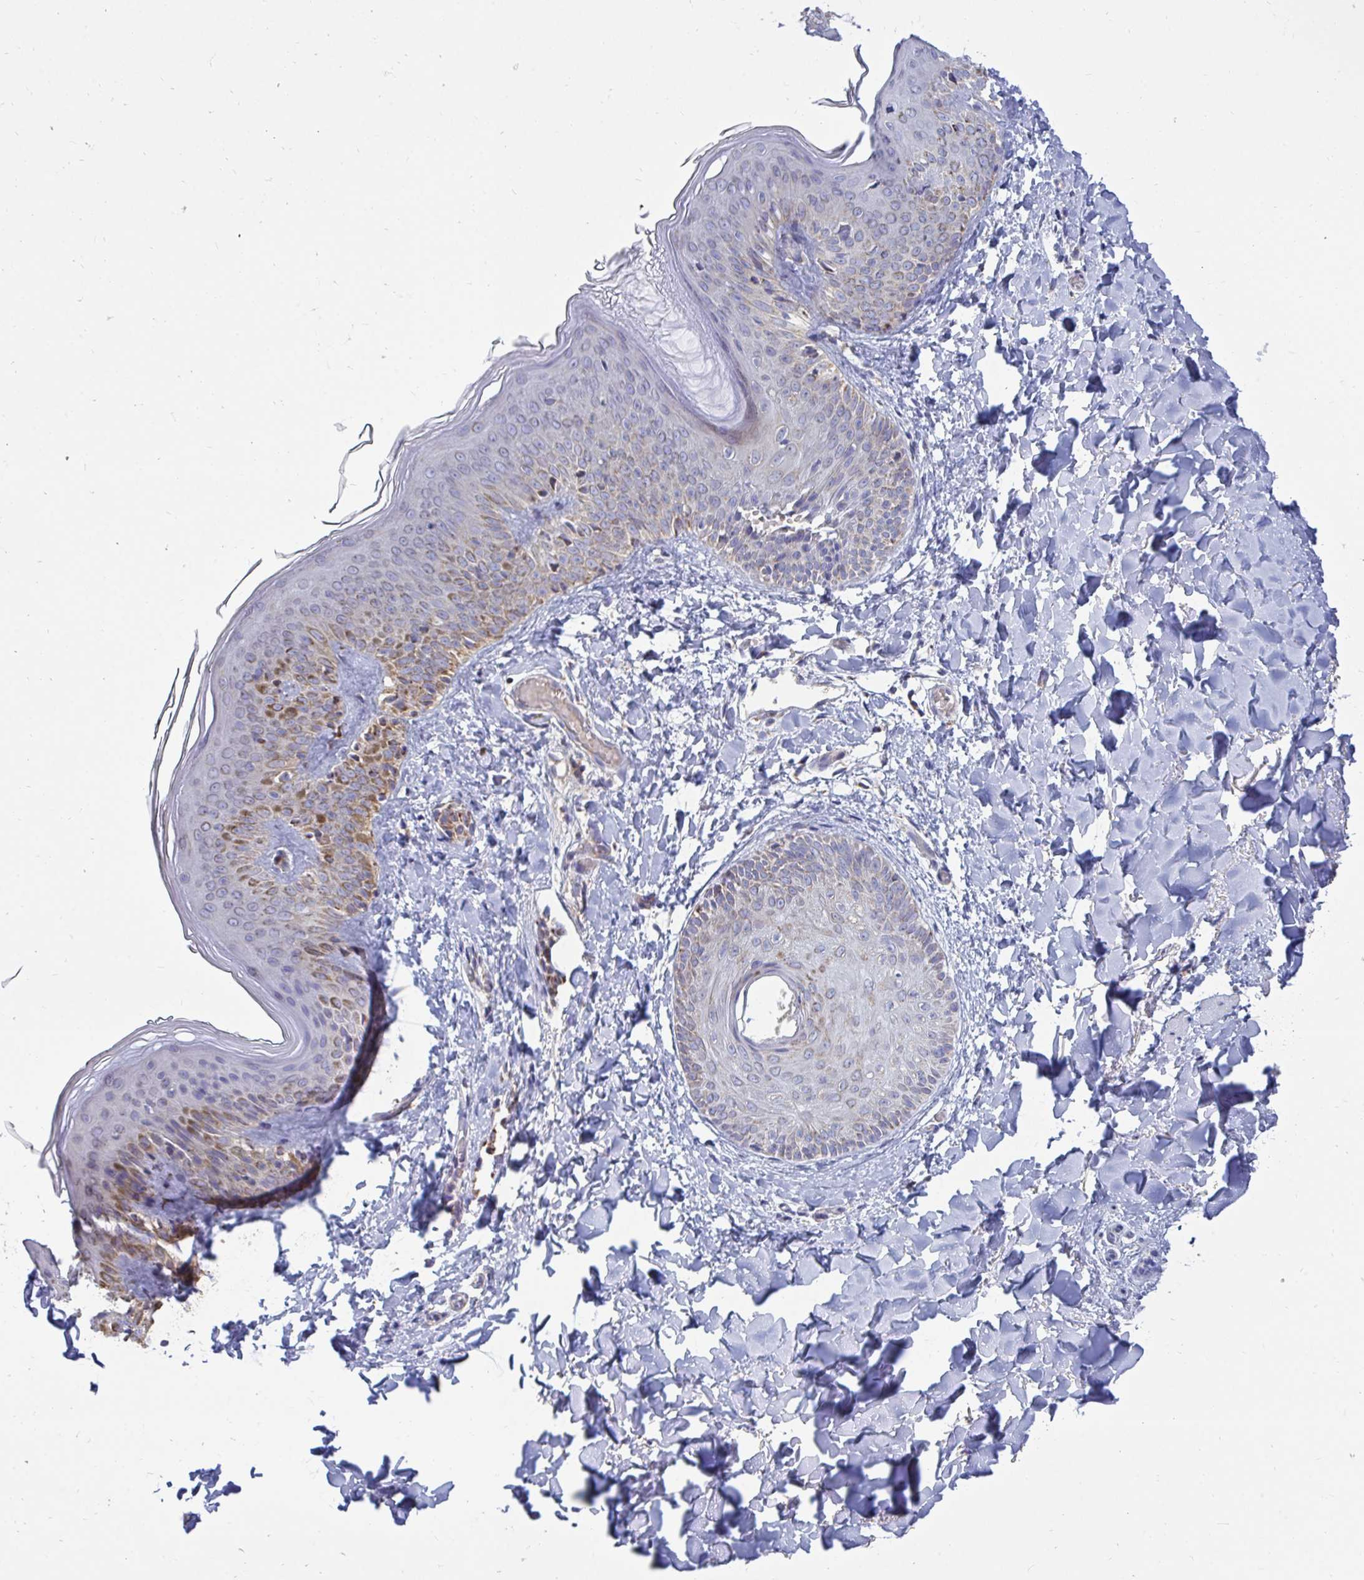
{"staining": {"intensity": "negative", "quantity": "none", "location": "none"}, "tissue": "skin", "cell_type": "Fibroblasts", "image_type": "normal", "snomed": [{"axis": "morphology", "description": "Normal tissue, NOS"}, {"axis": "topography", "description": "Skin"}], "caption": "Immunohistochemical staining of benign human skin demonstrates no significant staining in fibroblasts.", "gene": "OR10R2", "patient": {"sex": "male", "age": 16}}